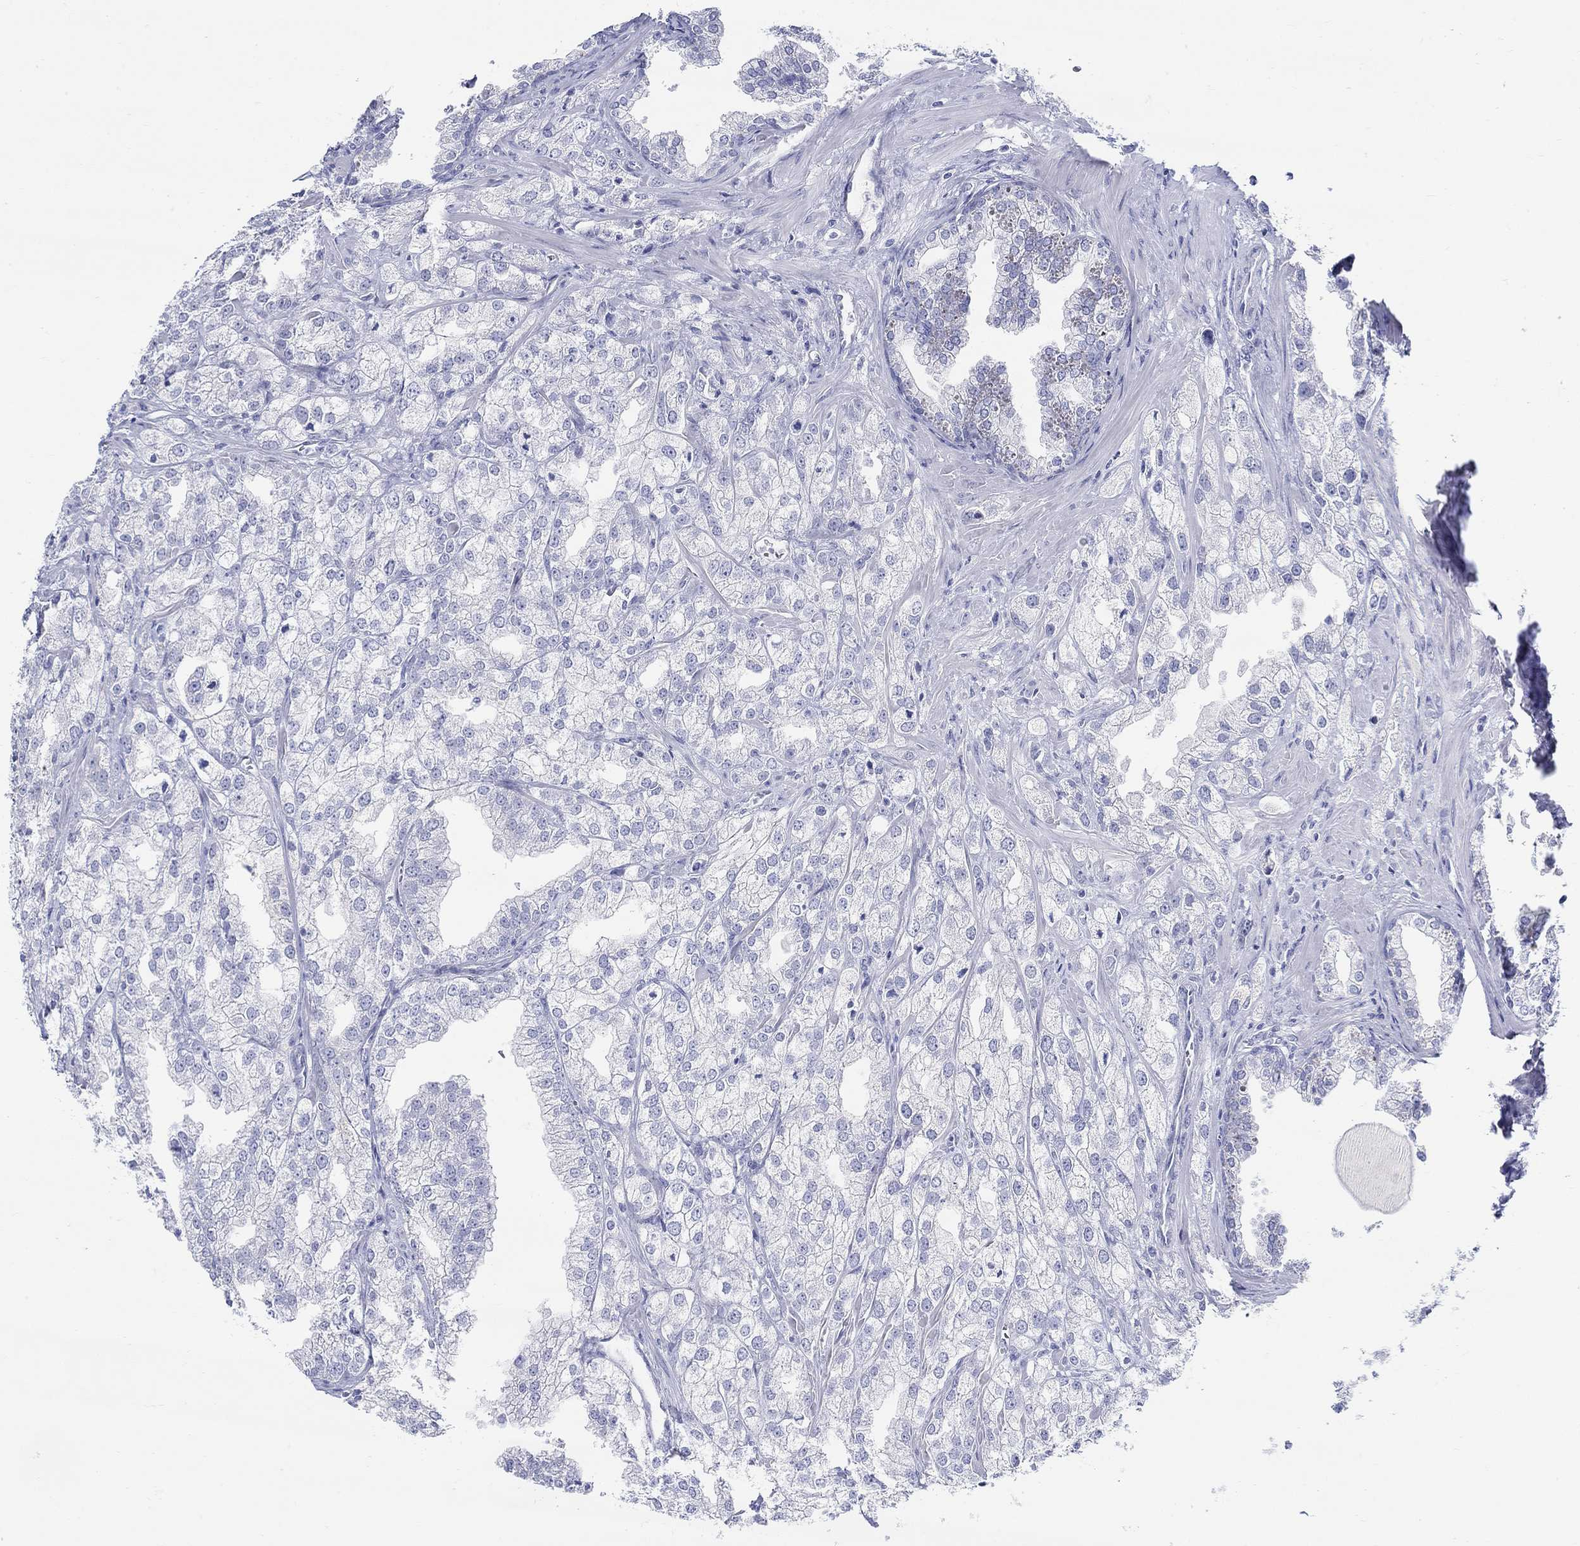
{"staining": {"intensity": "negative", "quantity": "none", "location": "none"}, "tissue": "prostate cancer", "cell_type": "Tumor cells", "image_type": "cancer", "snomed": [{"axis": "morphology", "description": "Adenocarcinoma, NOS"}, {"axis": "topography", "description": "Prostate"}], "caption": "An immunohistochemistry (IHC) photomicrograph of adenocarcinoma (prostate) is shown. There is no staining in tumor cells of adenocarcinoma (prostate).", "gene": "CRYGS", "patient": {"sex": "male", "age": 70}}